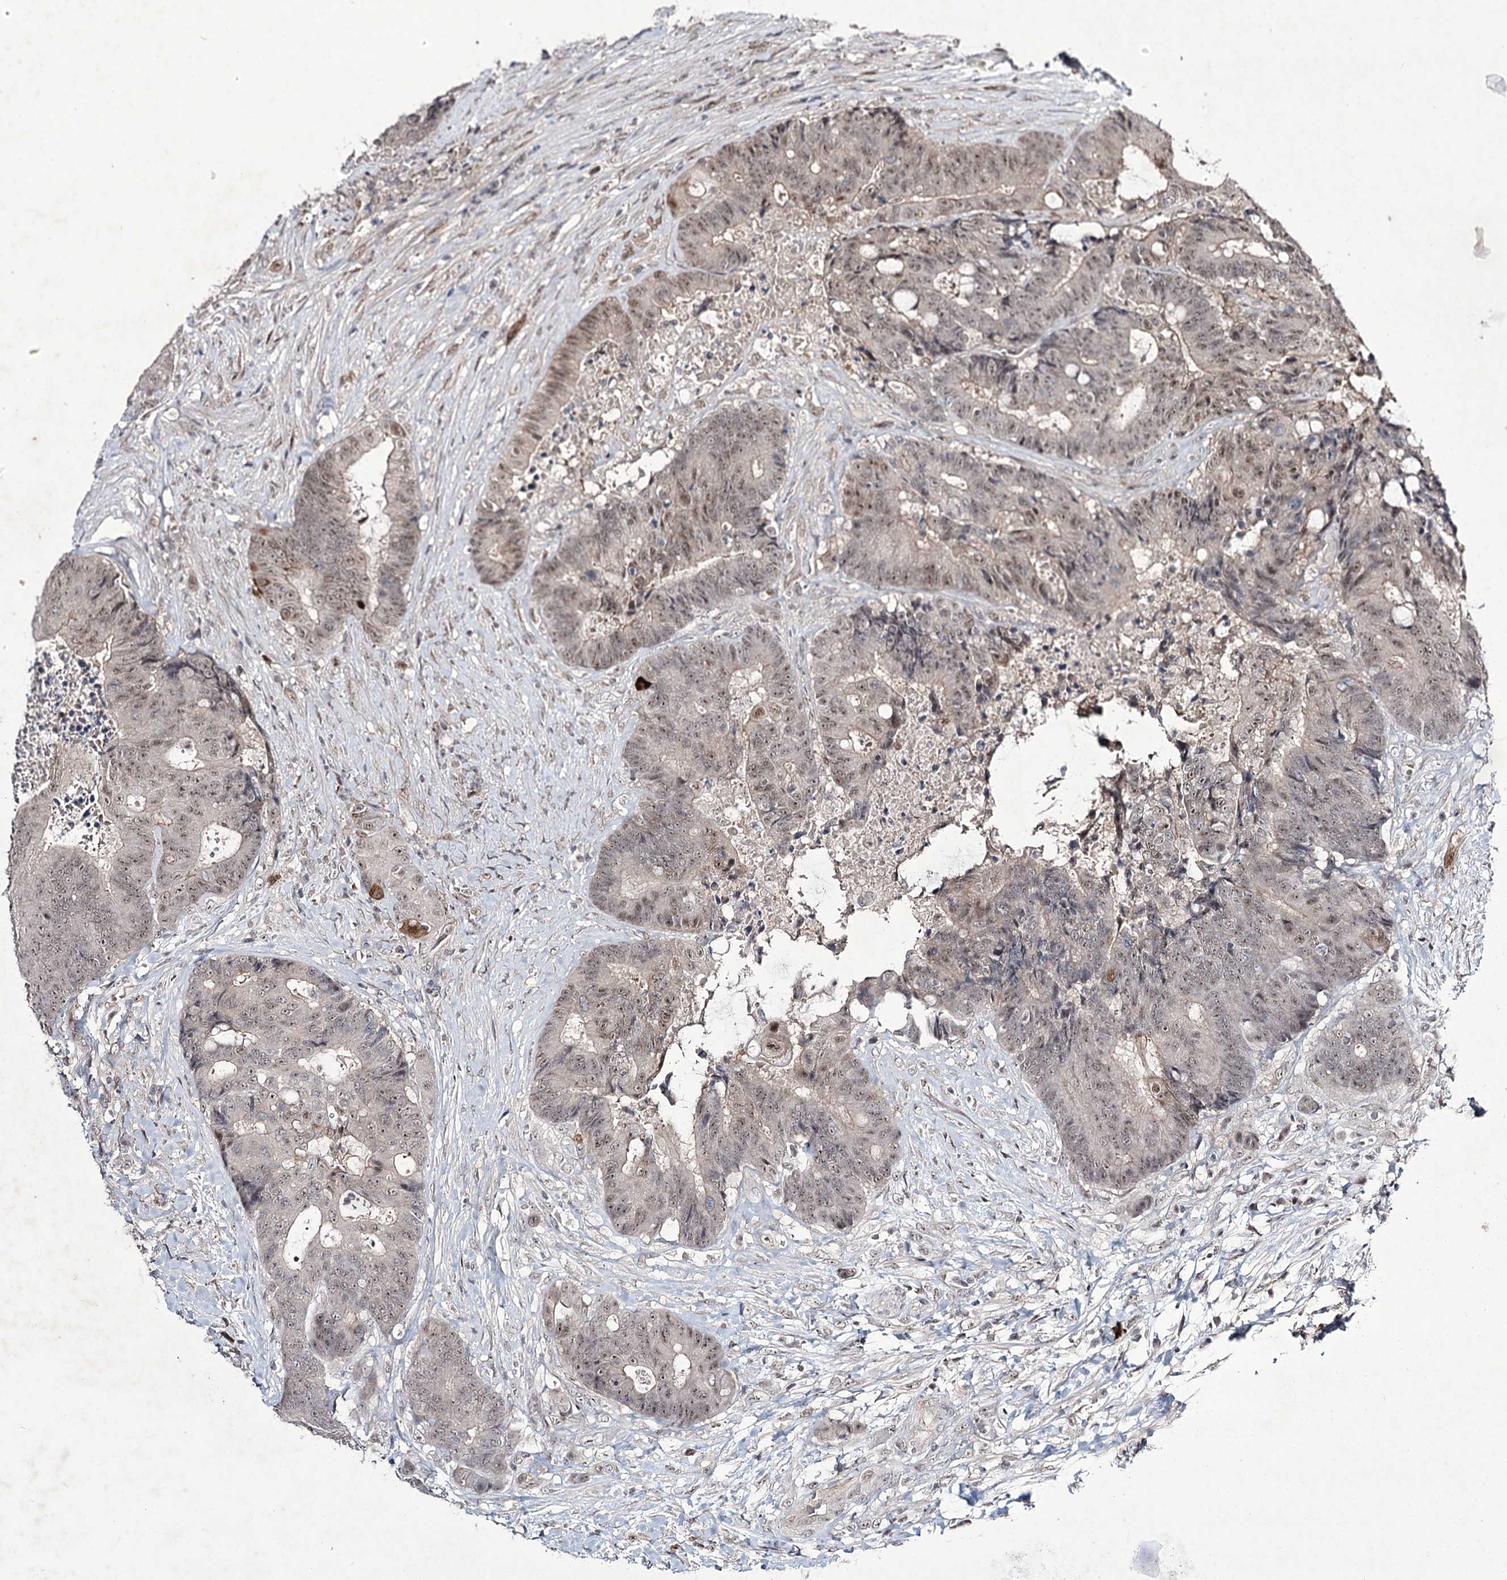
{"staining": {"intensity": "weak", "quantity": ">75%", "location": "nuclear"}, "tissue": "colorectal cancer", "cell_type": "Tumor cells", "image_type": "cancer", "snomed": [{"axis": "morphology", "description": "Adenocarcinoma, NOS"}, {"axis": "topography", "description": "Rectum"}], "caption": "Immunohistochemical staining of human colorectal cancer (adenocarcinoma) shows low levels of weak nuclear protein positivity in approximately >75% of tumor cells.", "gene": "HOXC11", "patient": {"sex": "male", "age": 69}}